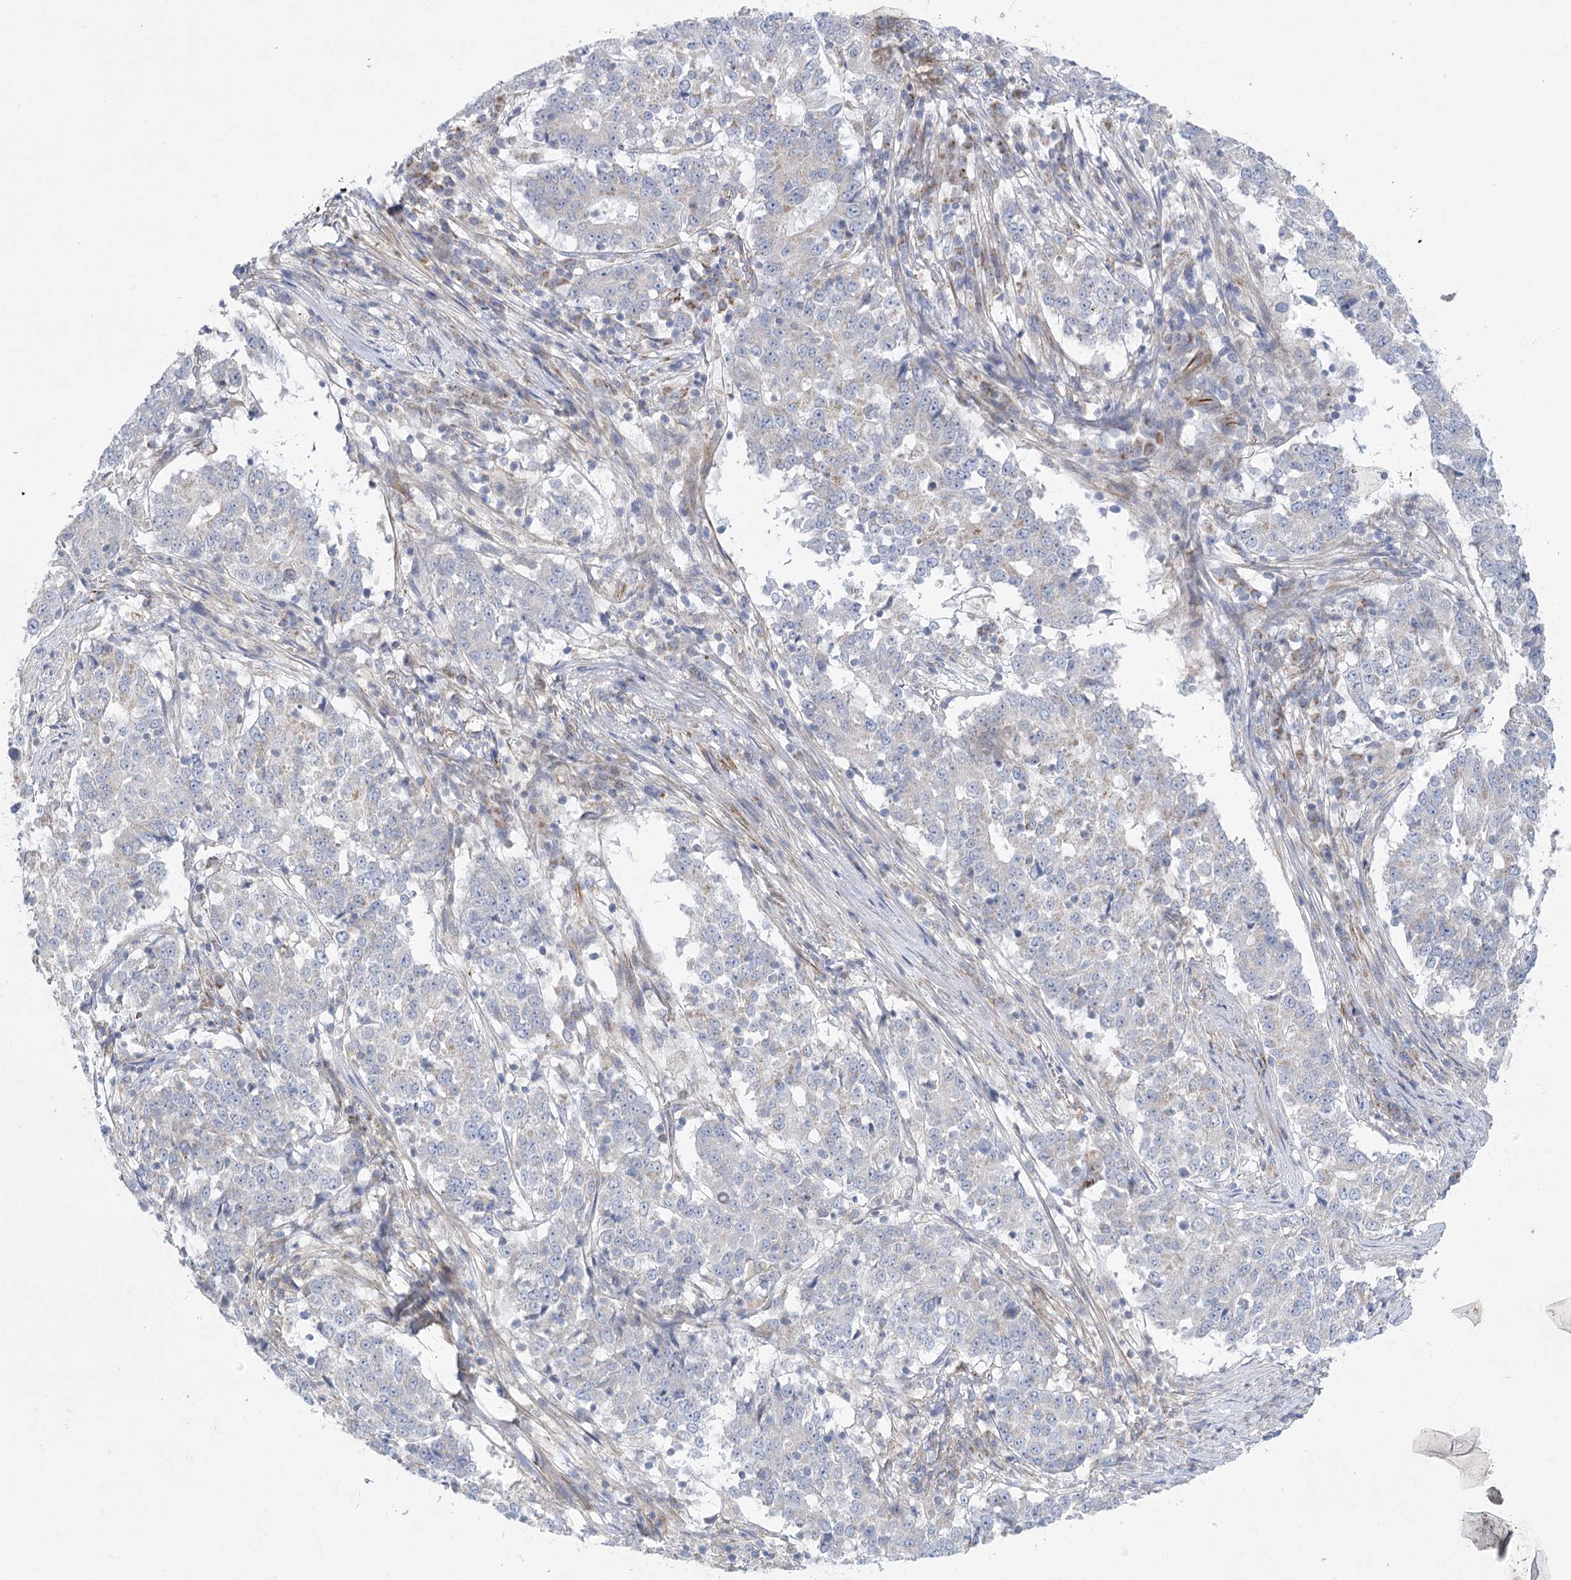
{"staining": {"intensity": "negative", "quantity": "none", "location": "none"}, "tissue": "stomach cancer", "cell_type": "Tumor cells", "image_type": "cancer", "snomed": [{"axis": "morphology", "description": "Adenocarcinoma, NOS"}, {"axis": "topography", "description": "Stomach"}], "caption": "Immunohistochemistry of adenocarcinoma (stomach) exhibits no staining in tumor cells. (Immunohistochemistry, brightfield microscopy, high magnification).", "gene": "DHTKD1", "patient": {"sex": "male", "age": 59}}